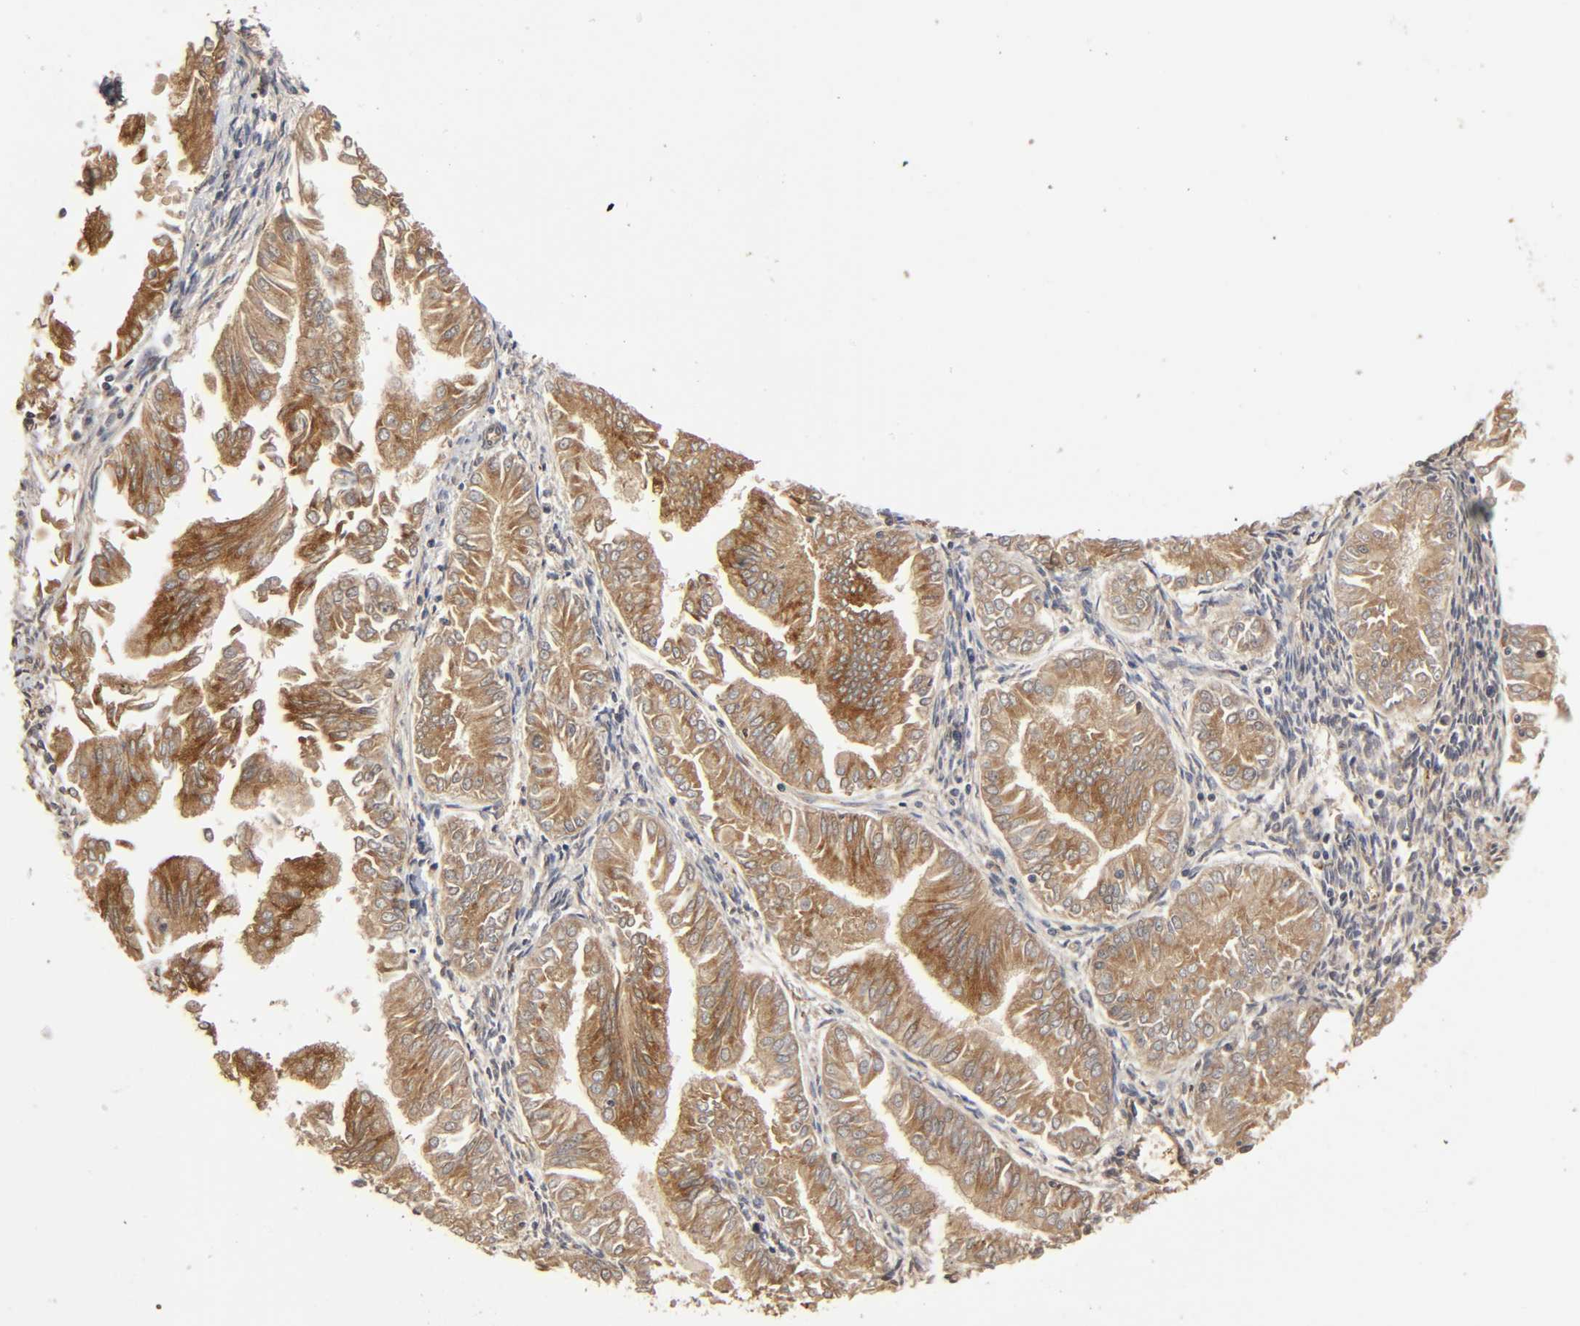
{"staining": {"intensity": "moderate", "quantity": ">75%", "location": "cytoplasmic/membranous"}, "tissue": "endometrial cancer", "cell_type": "Tumor cells", "image_type": "cancer", "snomed": [{"axis": "morphology", "description": "Adenocarcinoma, NOS"}, {"axis": "topography", "description": "Endometrium"}], "caption": "Immunohistochemical staining of human adenocarcinoma (endometrial) displays moderate cytoplasmic/membranous protein positivity in approximately >75% of tumor cells.", "gene": "GNPTG", "patient": {"sex": "female", "age": 53}}